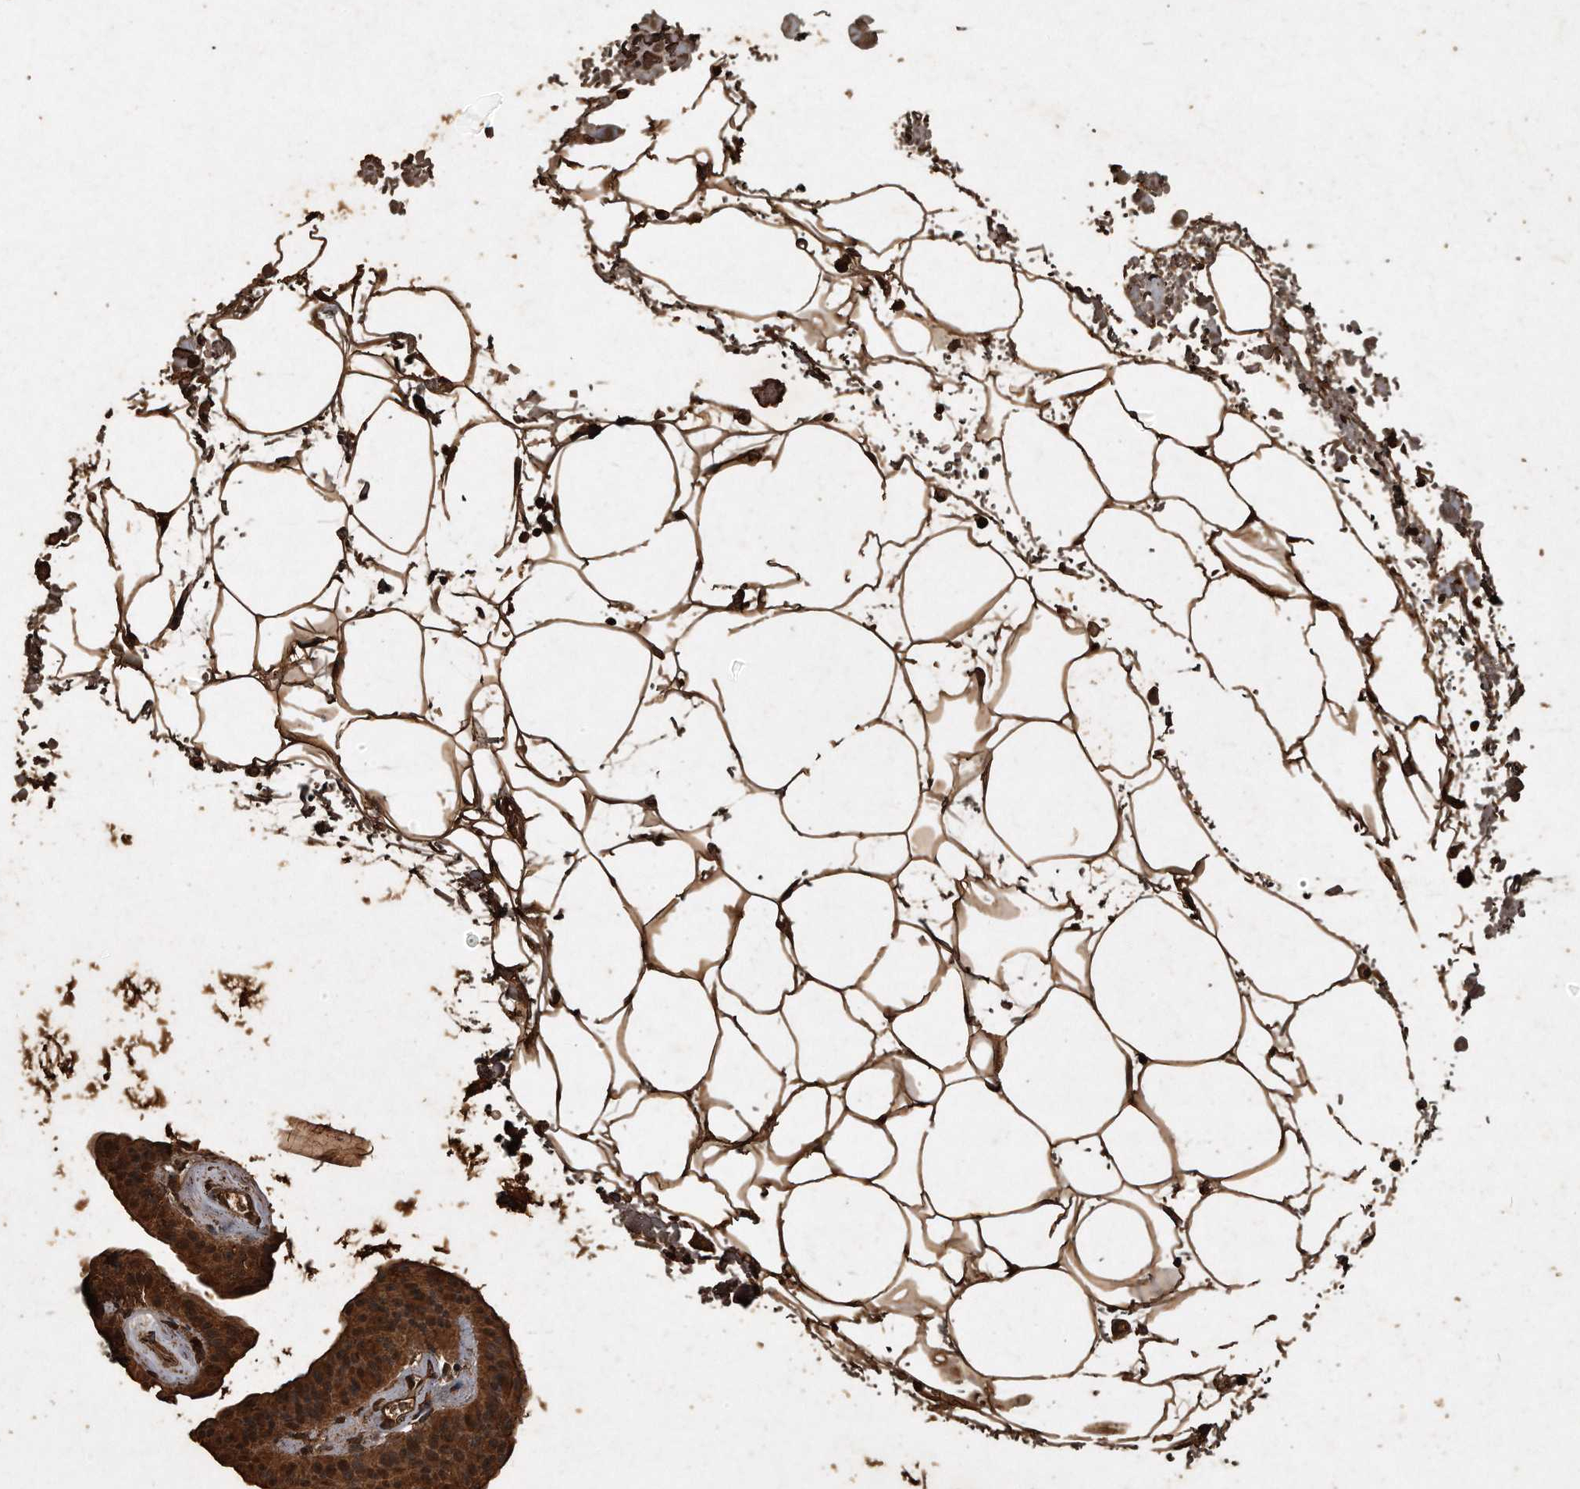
{"staining": {"intensity": "strong", "quantity": ">75%", "location": "cytoplasmic/membranous,nuclear"}, "tissue": "urothelial cancer", "cell_type": "Tumor cells", "image_type": "cancer", "snomed": [{"axis": "morphology", "description": "Urothelial carcinoma, Low grade"}, {"axis": "topography", "description": "Urinary bladder"}], "caption": "Low-grade urothelial carcinoma stained with a protein marker reveals strong staining in tumor cells.", "gene": "CFLAR", "patient": {"sex": "female", "age": 60}}